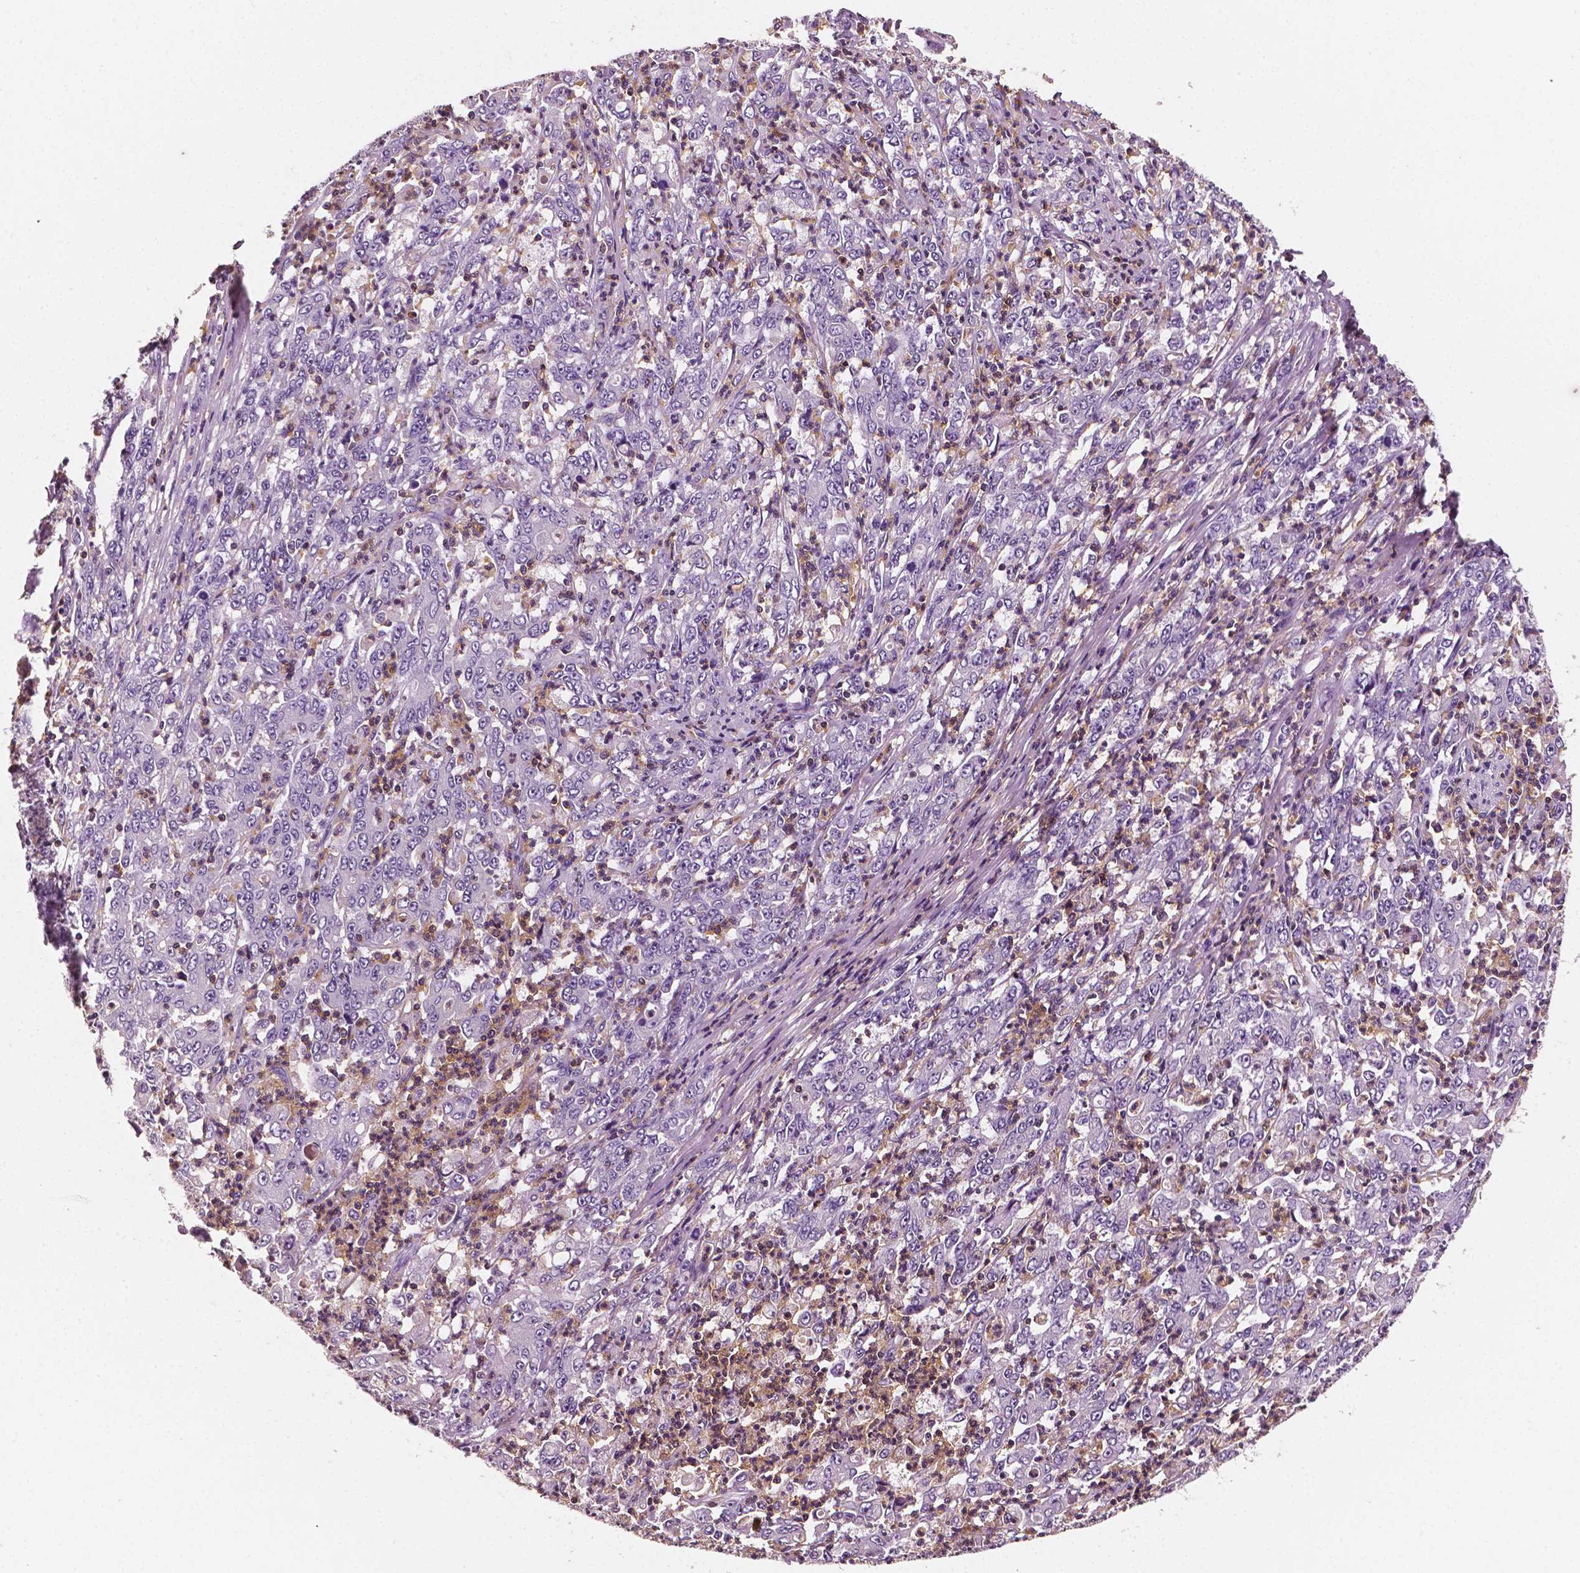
{"staining": {"intensity": "negative", "quantity": "none", "location": "none"}, "tissue": "stomach cancer", "cell_type": "Tumor cells", "image_type": "cancer", "snomed": [{"axis": "morphology", "description": "Adenocarcinoma, NOS"}, {"axis": "topography", "description": "Stomach, lower"}], "caption": "Tumor cells are negative for protein expression in human stomach cancer.", "gene": "PTPRC", "patient": {"sex": "female", "age": 71}}